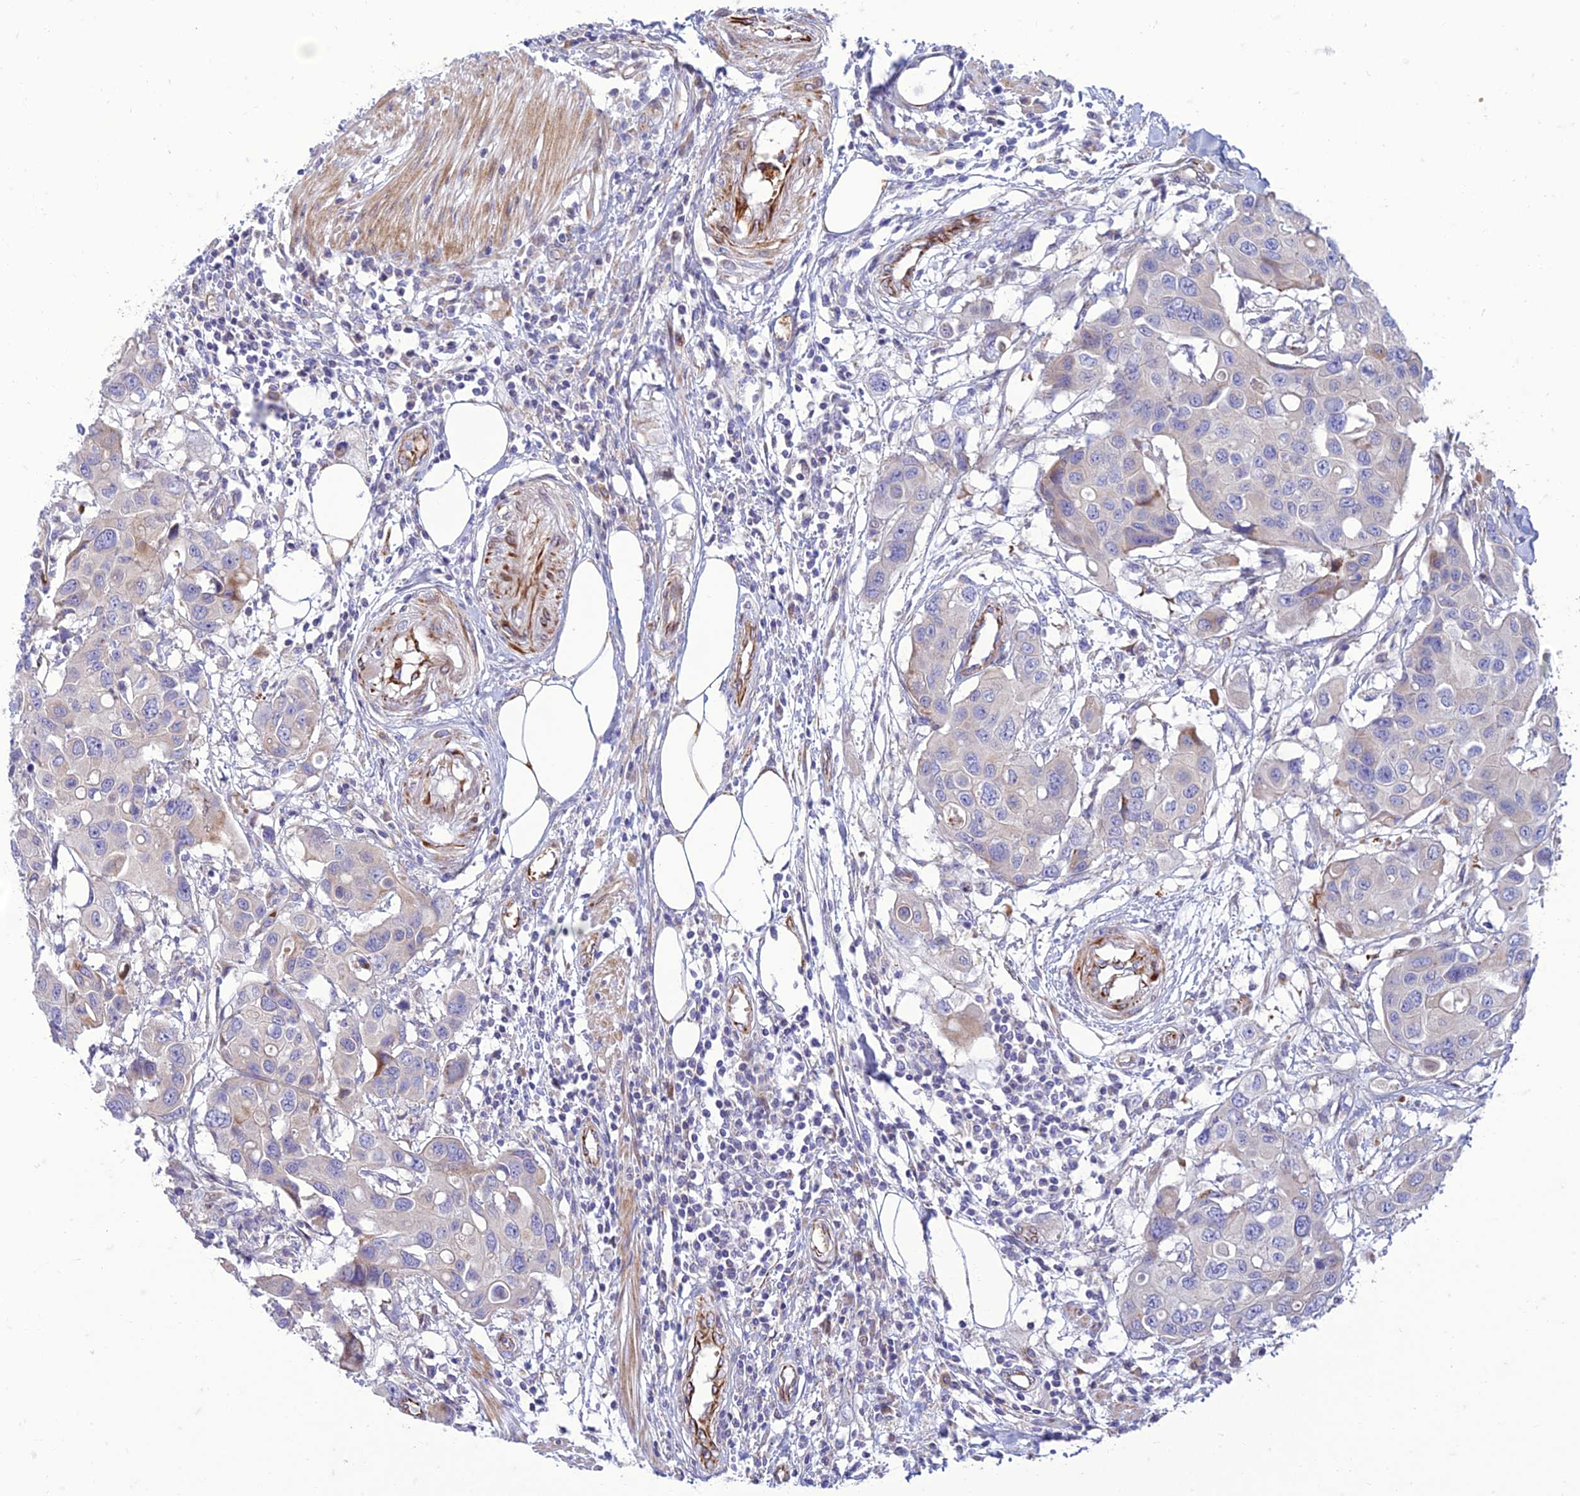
{"staining": {"intensity": "negative", "quantity": "none", "location": "none"}, "tissue": "colorectal cancer", "cell_type": "Tumor cells", "image_type": "cancer", "snomed": [{"axis": "morphology", "description": "Adenocarcinoma, NOS"}, {"axis": "topography", "description": "Colon"}], "caption": "Tumor cells show no significant positivity in colorectal cancer (adenocarcinoma). The staining is performed using DAB (3,3'-diaminobenzidine) brown chromogen with nuclei counter-stained in using hematoxylin.", "gene": "SEL1L3", "patient": {"sex": "male", "age": 77}}